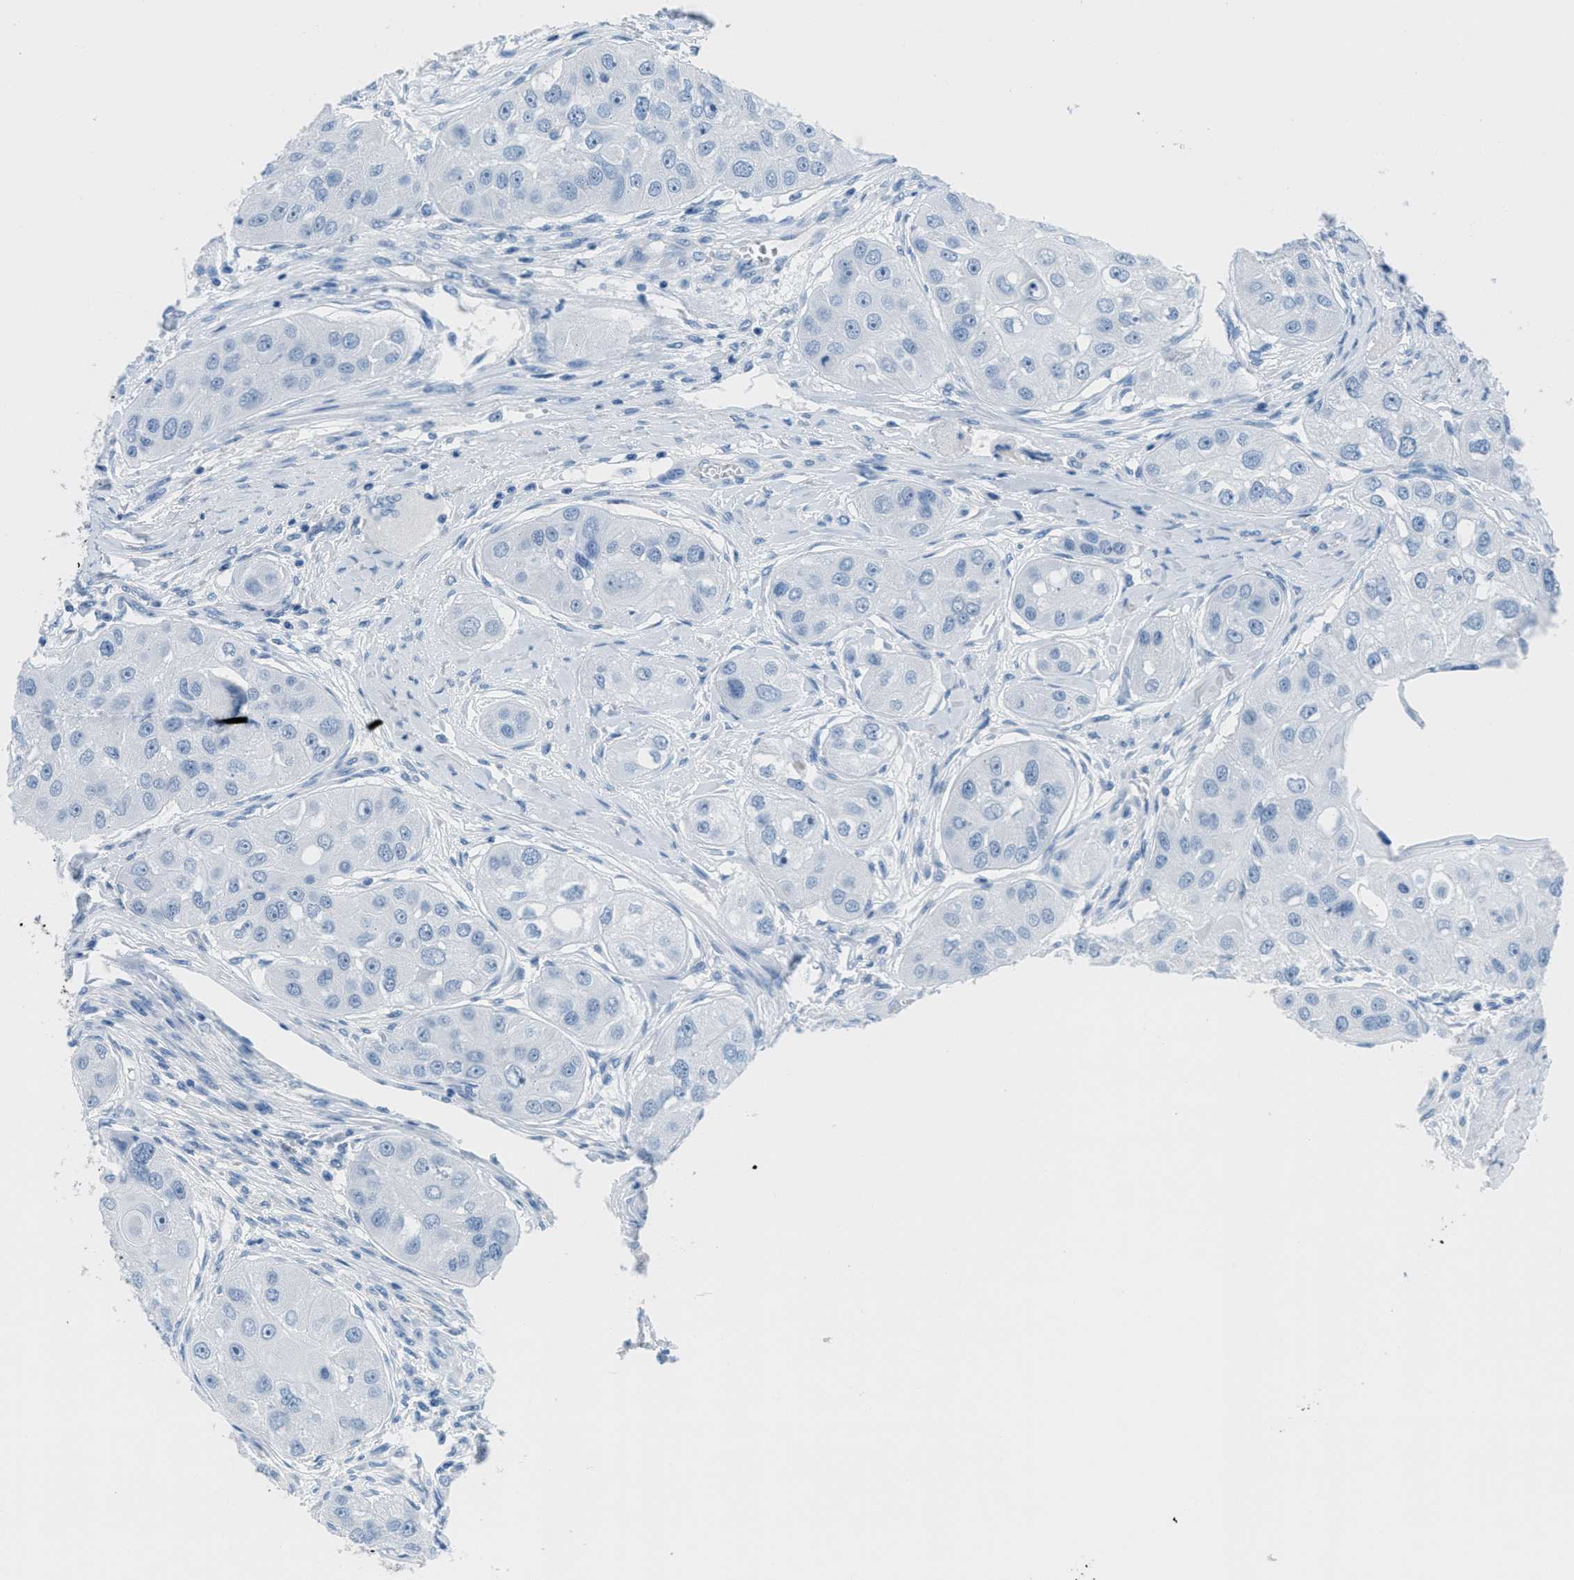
{"staining": {"intensity": "negative", "quantity": "none", "location": "none"}, "tissue": "head and neck cancer", "cell_type": "Tumor cells", "image_type": "cancer", "snomed": [{"axis": "morphology", "description": "Normal tissue, NOS"}, {"axis": "morphology", "description": "Squamous cell carcinoma, NOS"}, {"axis": "topography", "description": "Skeletal muscle"}, {"axis": "topography", "description": "Head-Neck"}], "caption": "Immunohistochemistry photomicrograph of neoplastic tissue: head and neck squamous cell carcinoma stained with DAB (3,3'-diaminobenzidine) shows no significant protein expression in tumor cells.", "gene": "MGARP", "patient": {"sex": "male", "age": 51}}